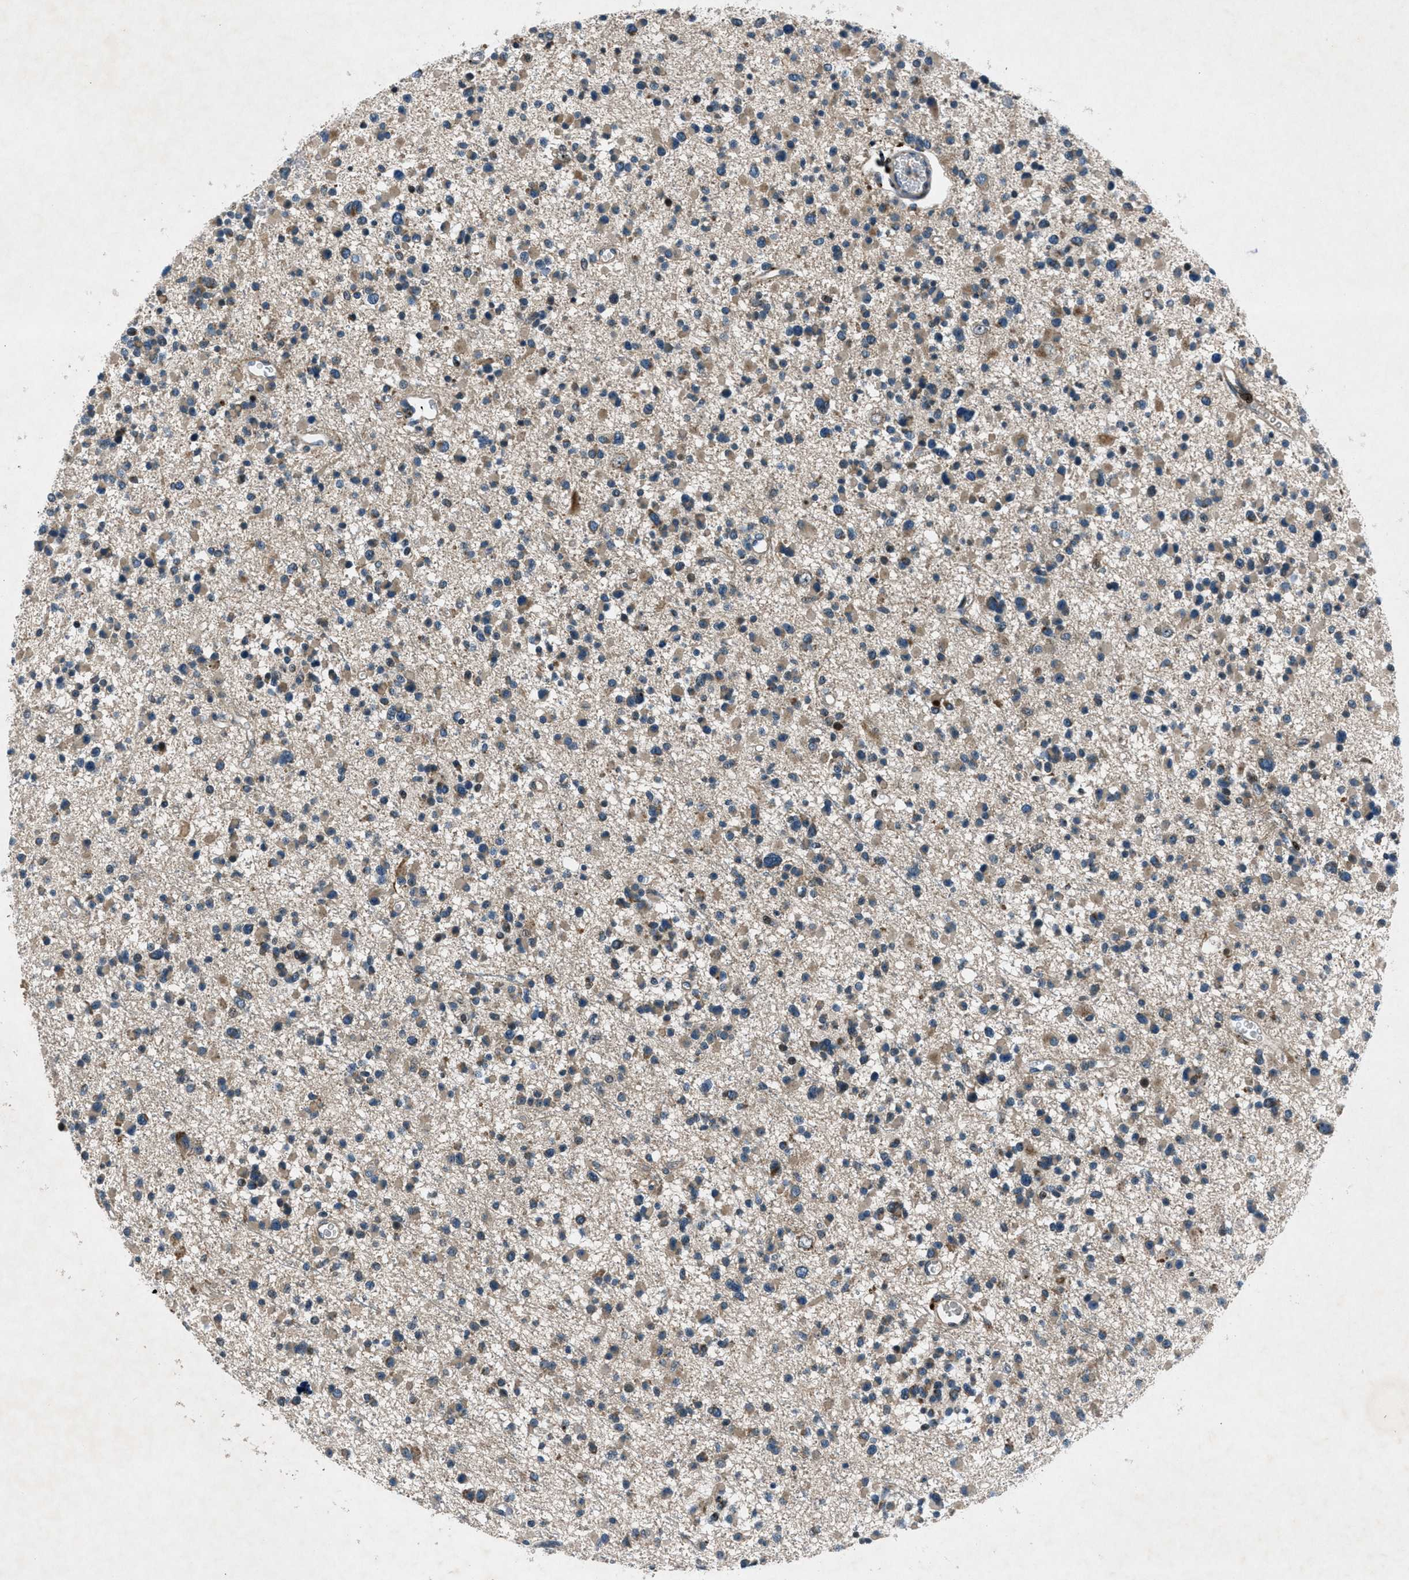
{"staining": {"intensity": "weak", "quantity": ">75%", "location": "cytoplasmic/membranous"}, "tissue": "glioma", "cell_type": "Tumor cells", "image_type": "cancer", "snomed": [{"axis": "morphology", "description": "Glioma, malignant, Low grade"}, {"axis": "topography", "description": "Brain"}], "caption": "DAB immunohistochemical staining of human malignant low-grade glioma demonstrates weak cytoplasmic/membranous protein expression in about >75% of tumor cells.", "gene": "CLEC2D", "patient": {"sex": "female", "age": 22}}